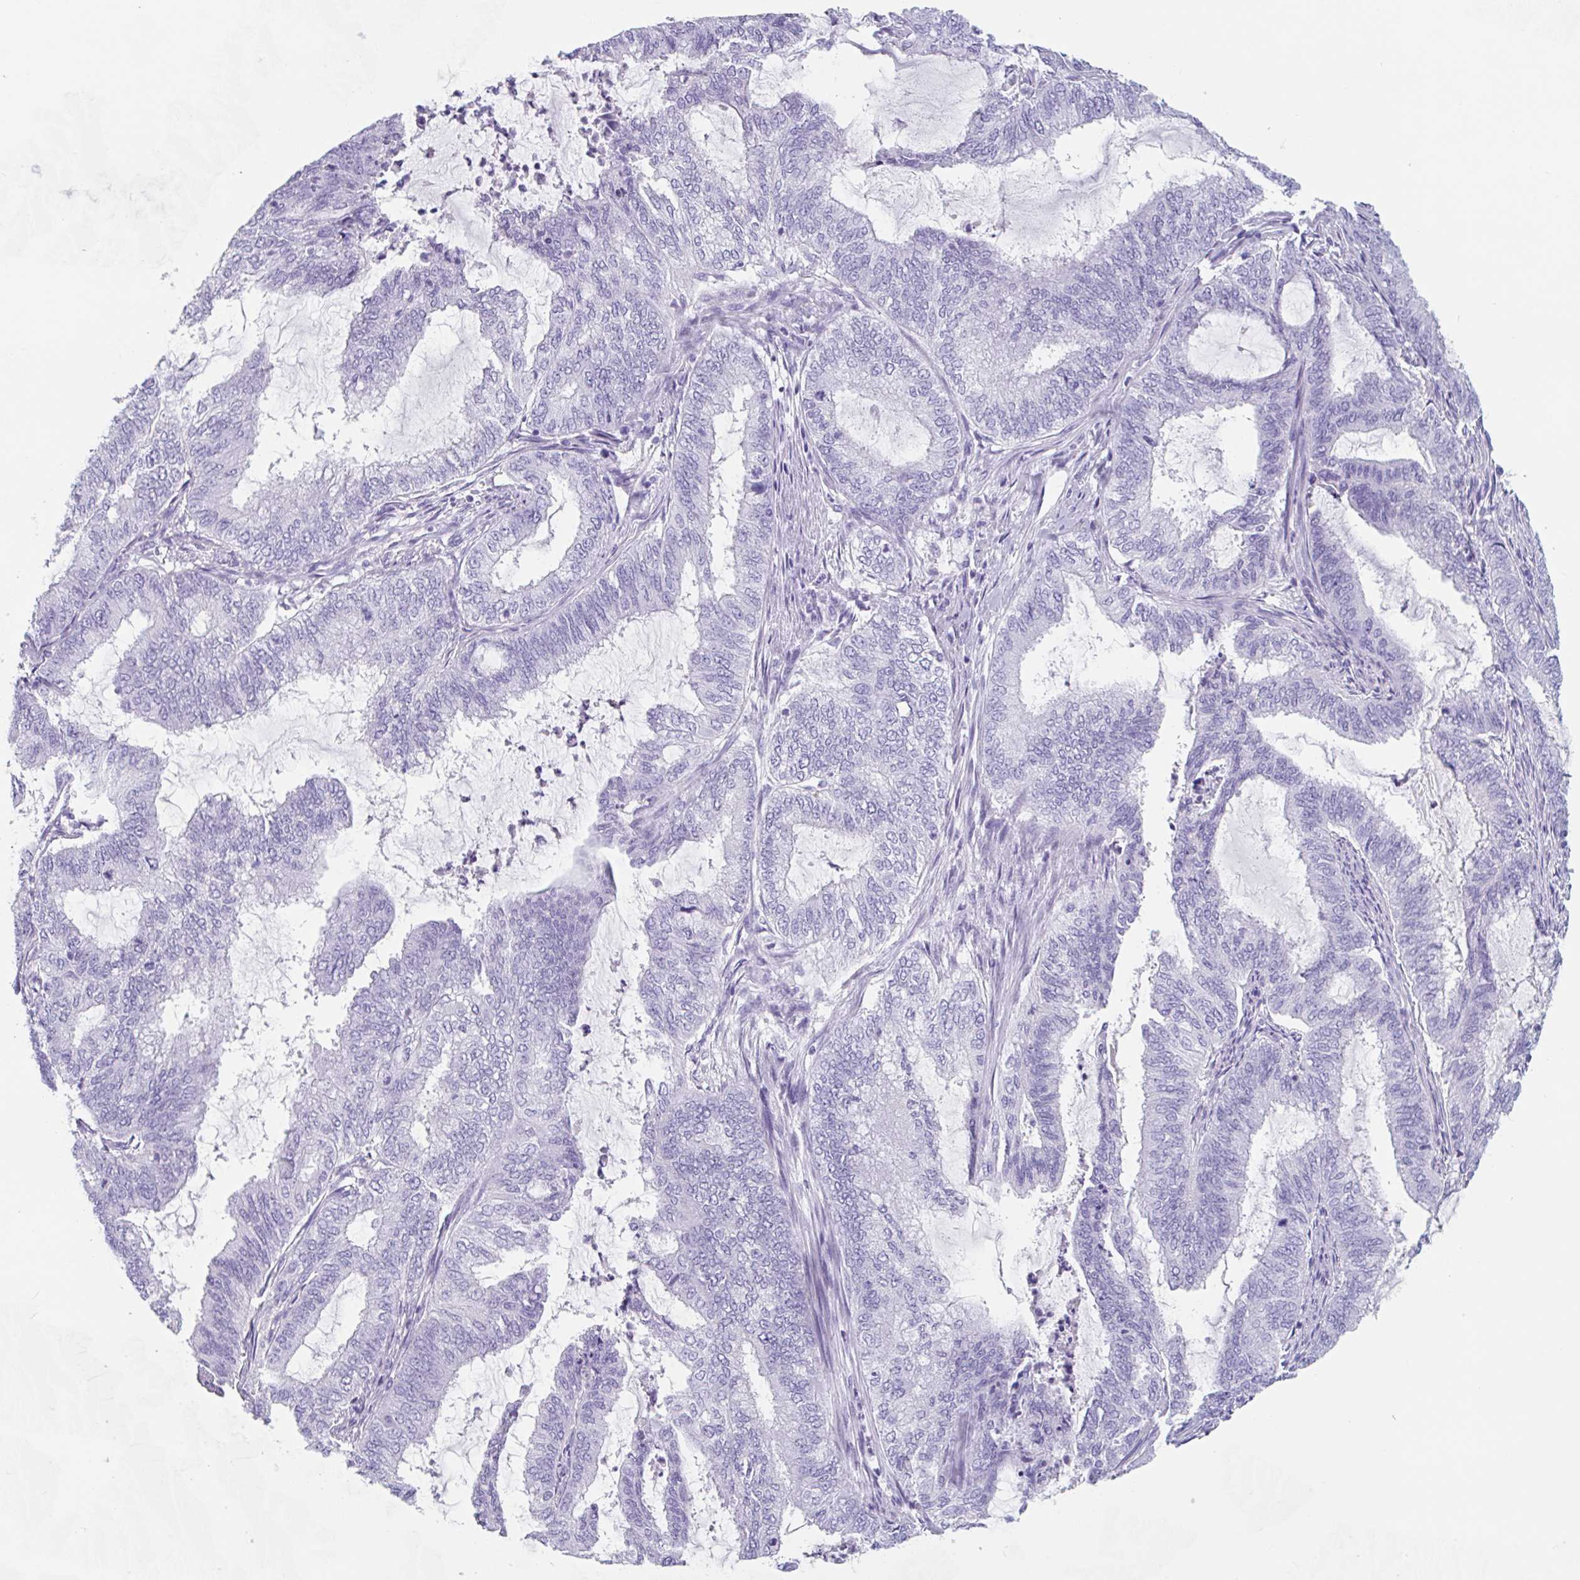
{"staining": {"intensity": "negative", "quantity": "none", "location": "none"}, "tissue": "endometrial cancer", "cell_type": "Tumor cells", "image_type": "cancer", "snomed": [{"axis": "morphology", "description": "Adenocarcinoma, NOS"}, {"axis": "topography", "description": "Endometrium"}], "caption": "Protein analysis of endometrial cancer shows no significant expression in tumor cells.", "gene": "EMC4", "patient": {"sex": "female", "age": 51}}